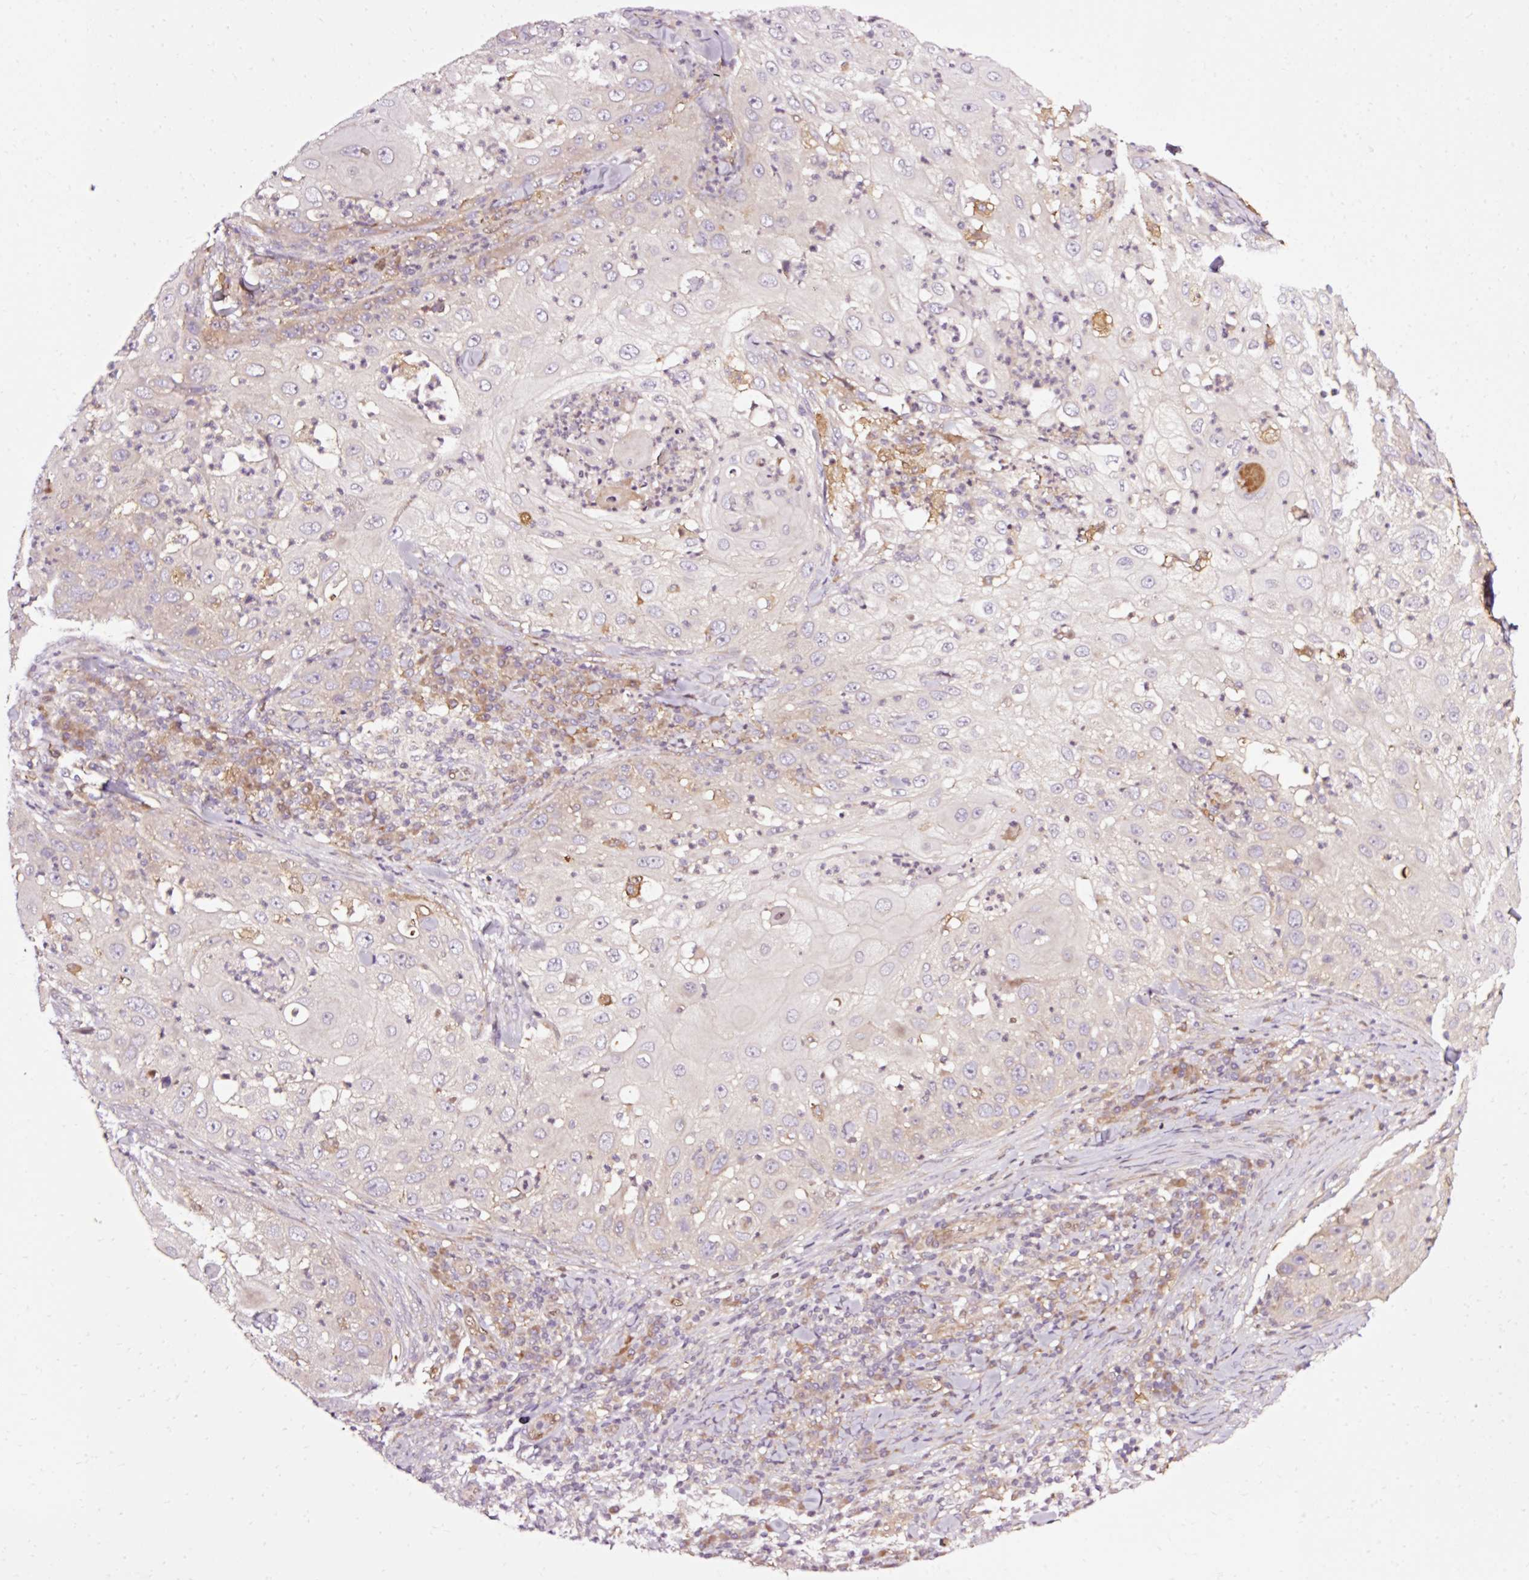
{"staining": {"intensity": "negative", "quantity": "none", "location": "none"}, "tissue": "skin cancer", "cell_type": "Tumor cells", "image_type": "cancer", "snomed": [{"axis": "morphology", "description": "Squamous cell carcinoma, NOS"}, {"axis": "topography", "description": "Skin"}], "caption": "IHC histopathology image of skin squamous cell carcinoma stained for a protein (brown), which shows no positivity in tumor cells.", "gene": "NAPA", "patient": {"sex": "female", "age": 44}}